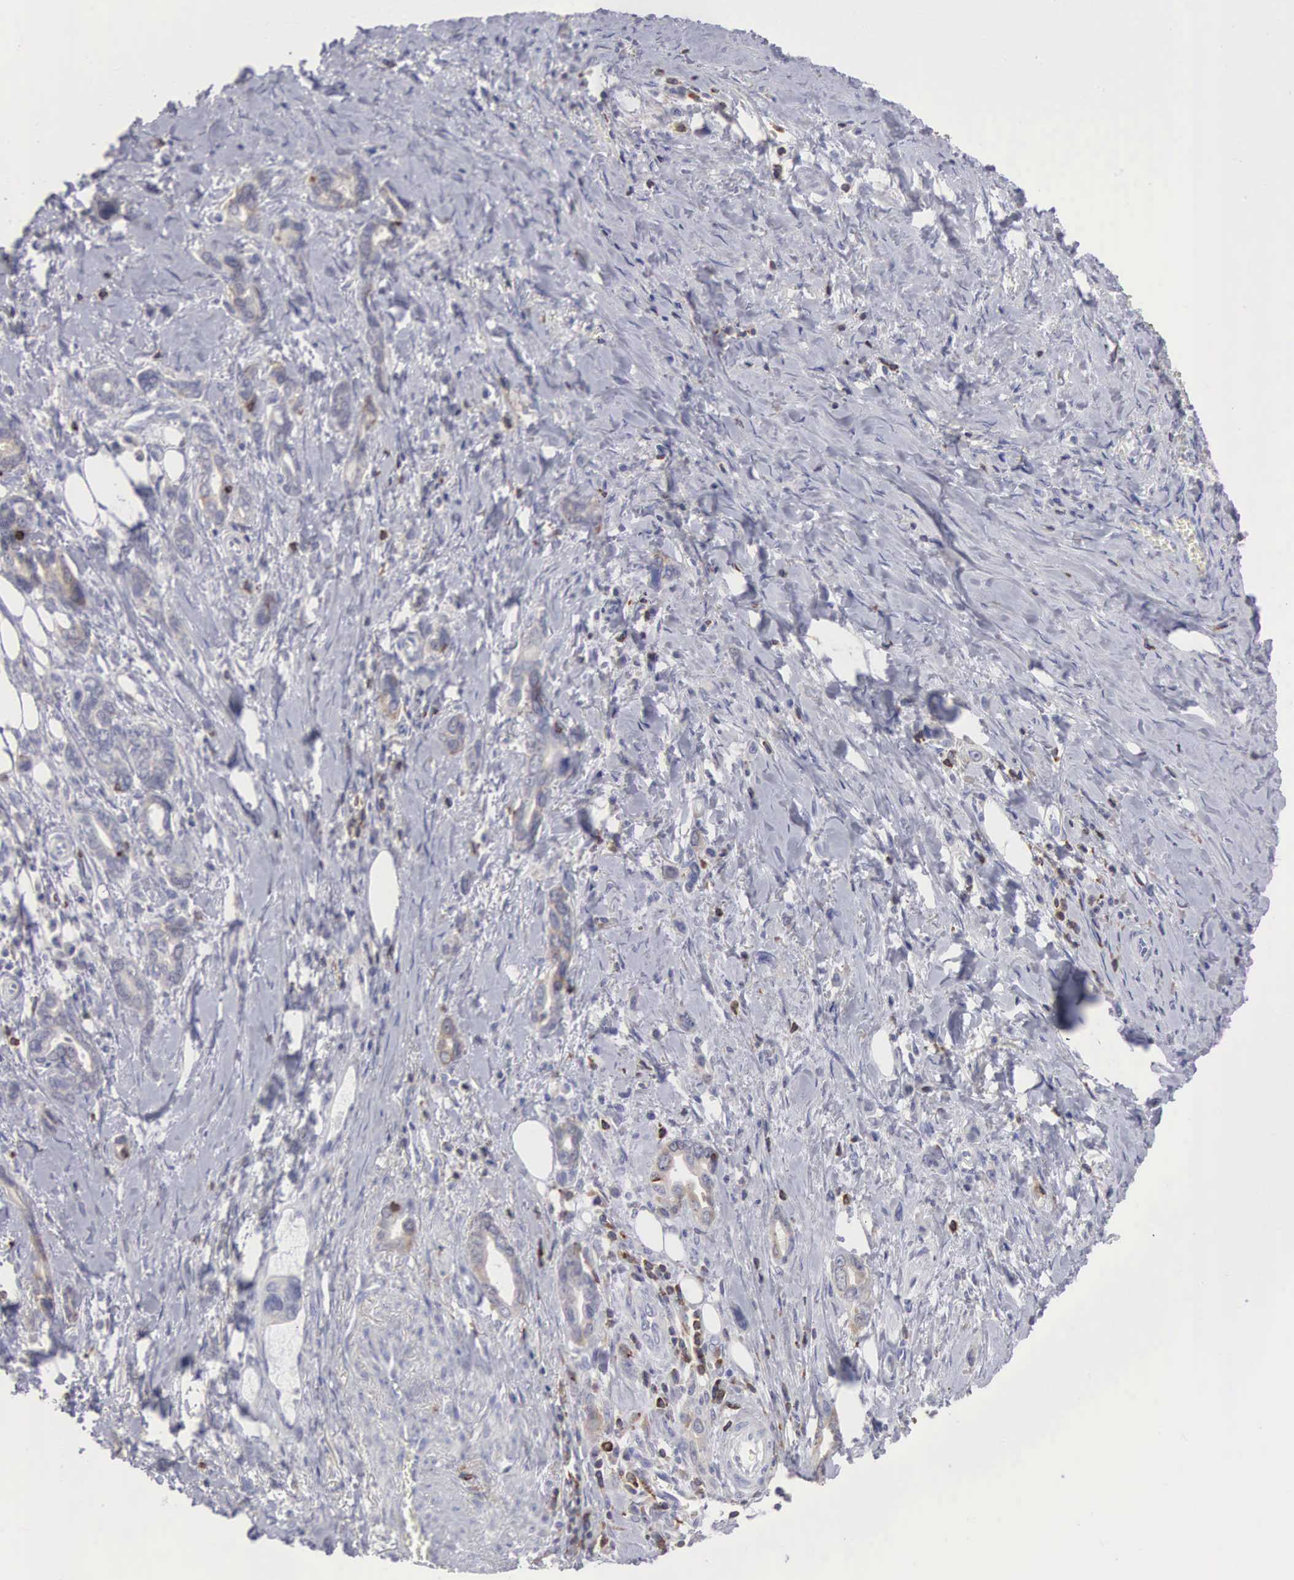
{"staining": {"intensity": "weak", "quantity": "<25%", "location": "cytoplasmic/membranous"}, "tissue": "stomach cancer", "cell_type": "Tumor cells", "image_type": "cancer", "snomed": [{"axis": "morphology", "description": "Adenocarcinoma, NOS"}, {"axis": "topography", "description": "Stomach"}], "caption": "Immunohistochemistry (IHC) photomicrograph of neoplastic tissue: adenocarcinoma (stomach) stained with DAB shows no significant protein expression in tumor cells.", "gene": "SH3BP1", "patient": {"sex": "male", "age": 78}}